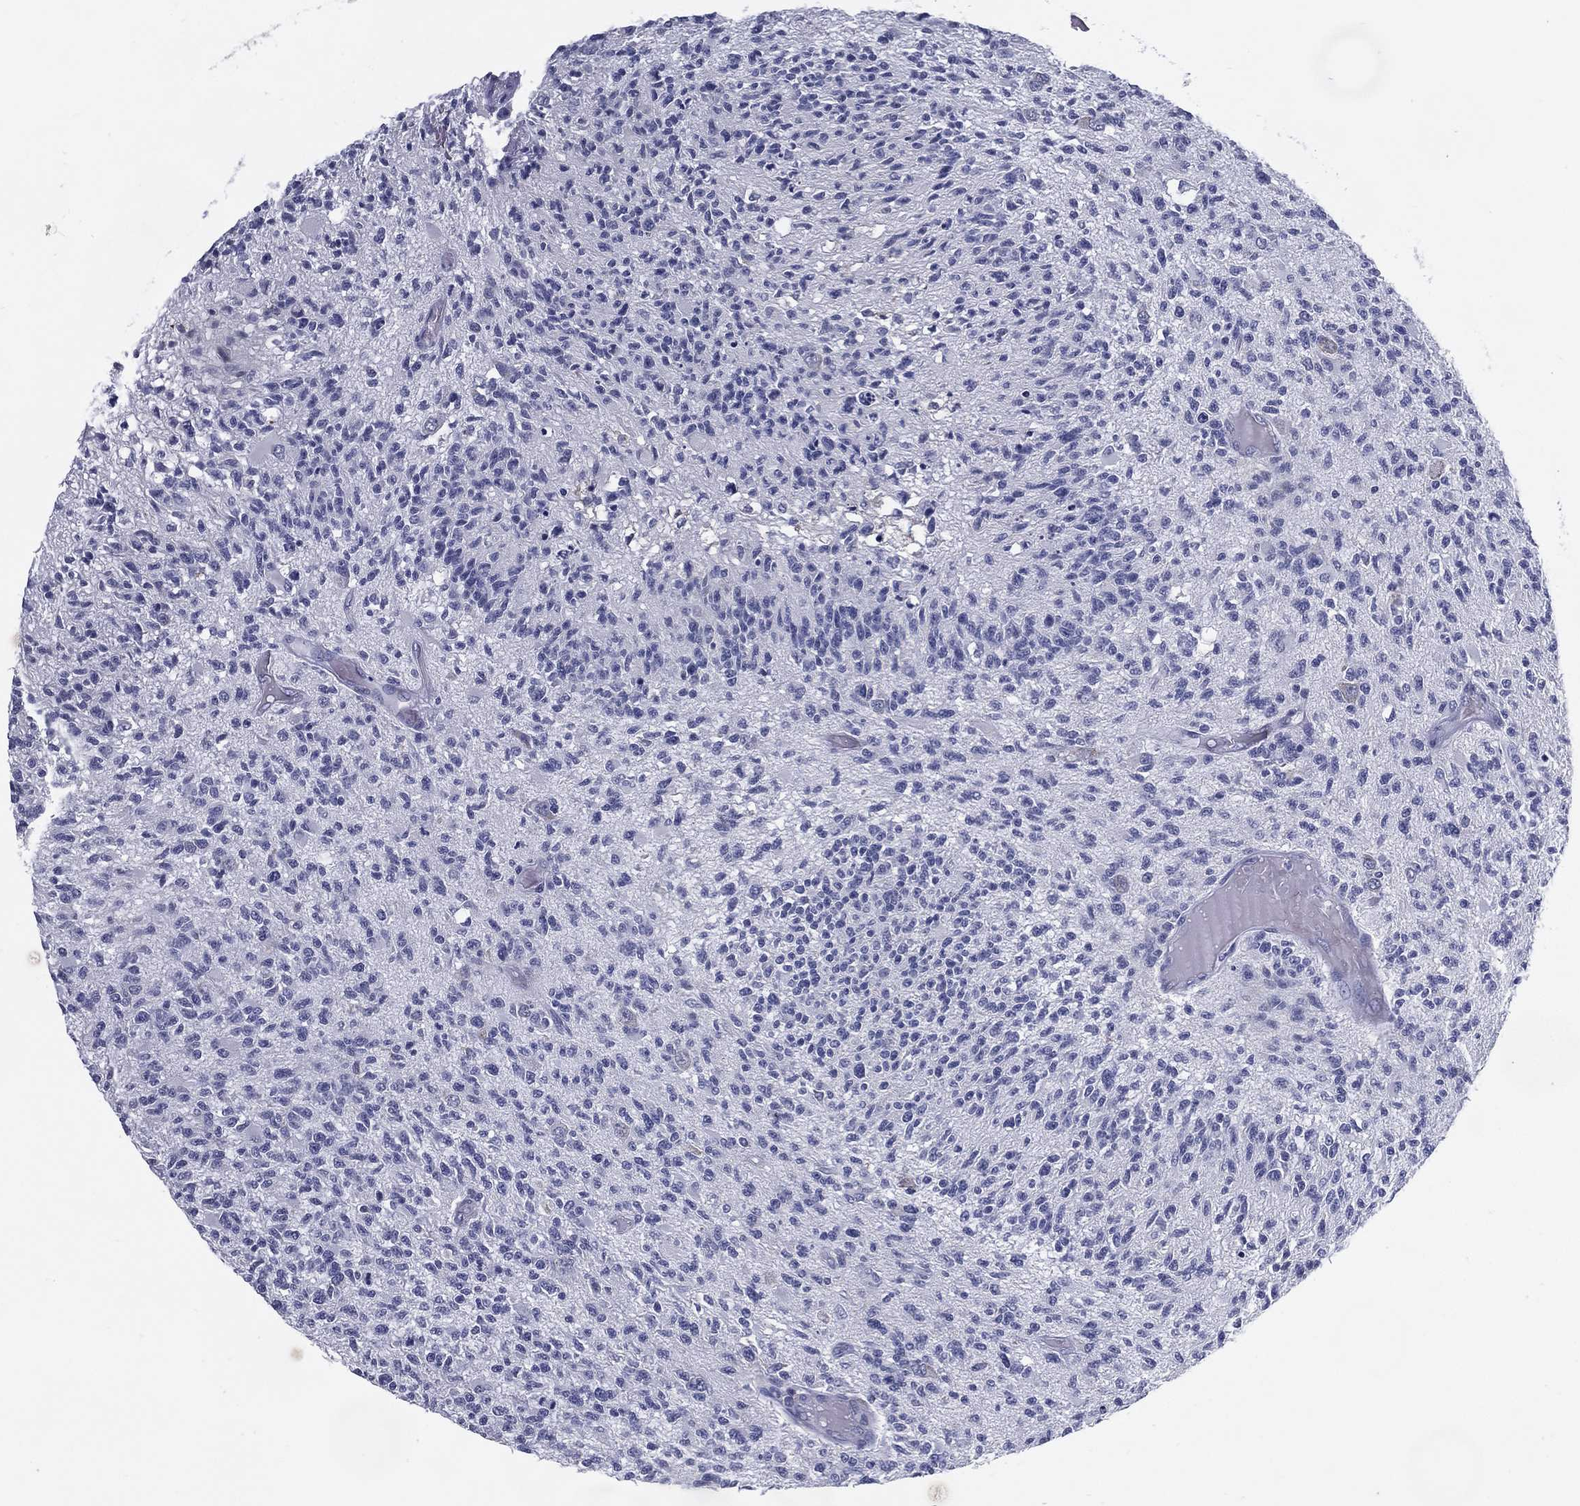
{"staining": {"intensity": "negative", "quantity": "none", "location": "none"}, "tissue": "glioma", "cell_type": "Tumor cells", "image_type": "cancer", "snomed": [{"axis": "morphology", "description": "Glioma, malignant, High grade"}, {"axis": "topography", "description": "Brain"}], "caption": "High power microscopy photomicrograph of an IHC photomicrograph of glioma, revealing no significant positivity in tumor cells. (DAB IHC visualized using brightfield microscopy, high magnification).", "gene": "C19orf18", "patient": {"sex": "female", "age": 63}}